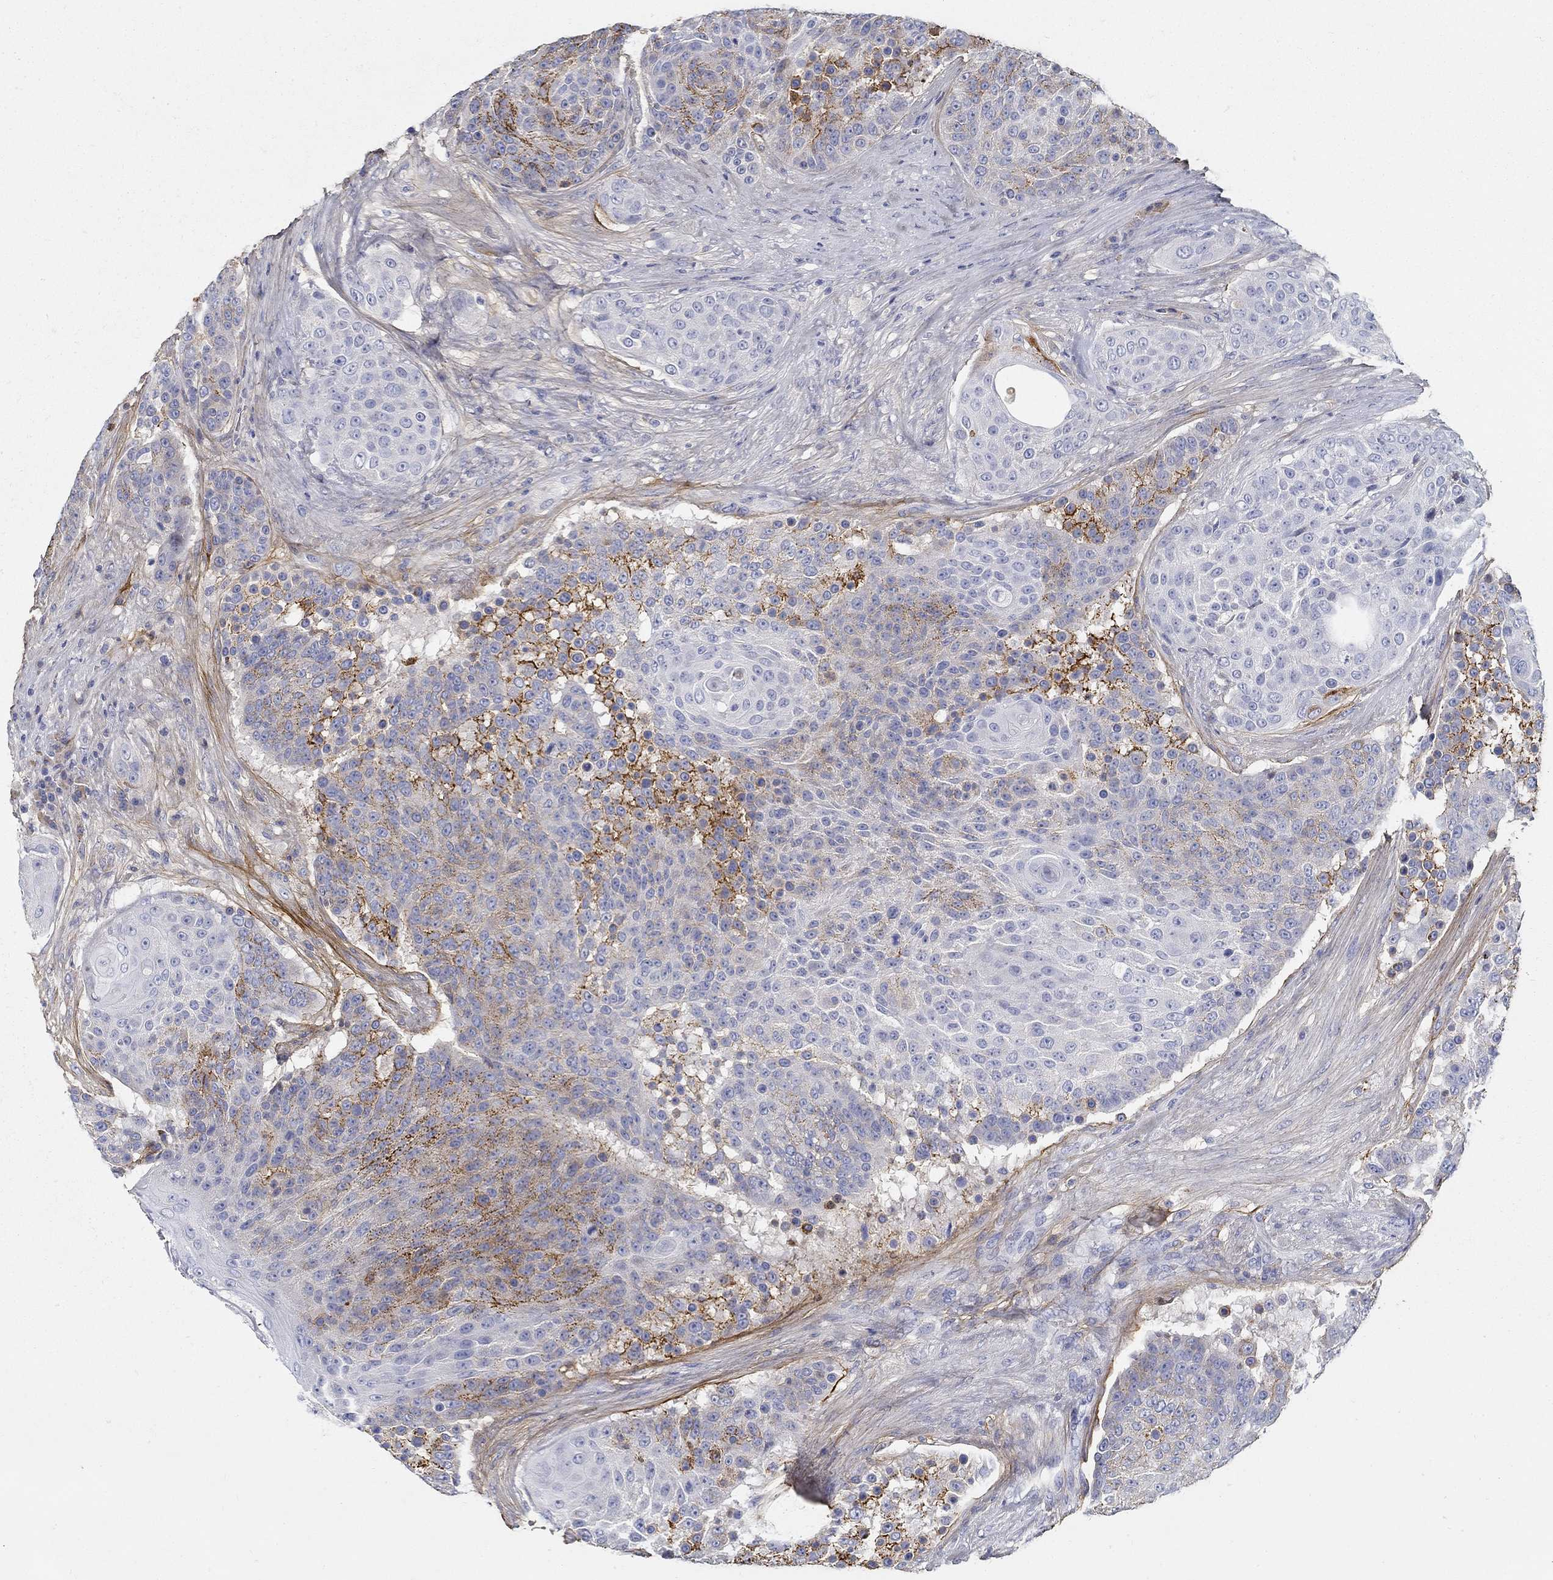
{"staining": {"intensity": "moderate", "quantity": "<25%", "location": "cytoplasmic/membranous"}, "tissue": "urothelial cancer", "cell_type": "Tumor cells", "image_type": "cancer", "snomed": [{"axis": "morphology", "description": "Urothelial carcinoma, High grade"}, {"axis": "topography", "description": "Urinary bladder"}], "caption": "Moderate cytoplasmic/membranous protein expression is seen in approximately <25% of tumor cells in high-grade urothelial carcinoma. (Stains: DAB in brown, nuclei in blue, Microscopy: brightfield microscopy at high magnification).", "gene": "TGFBI", "patient": {"sex": "female", "age": 63}}